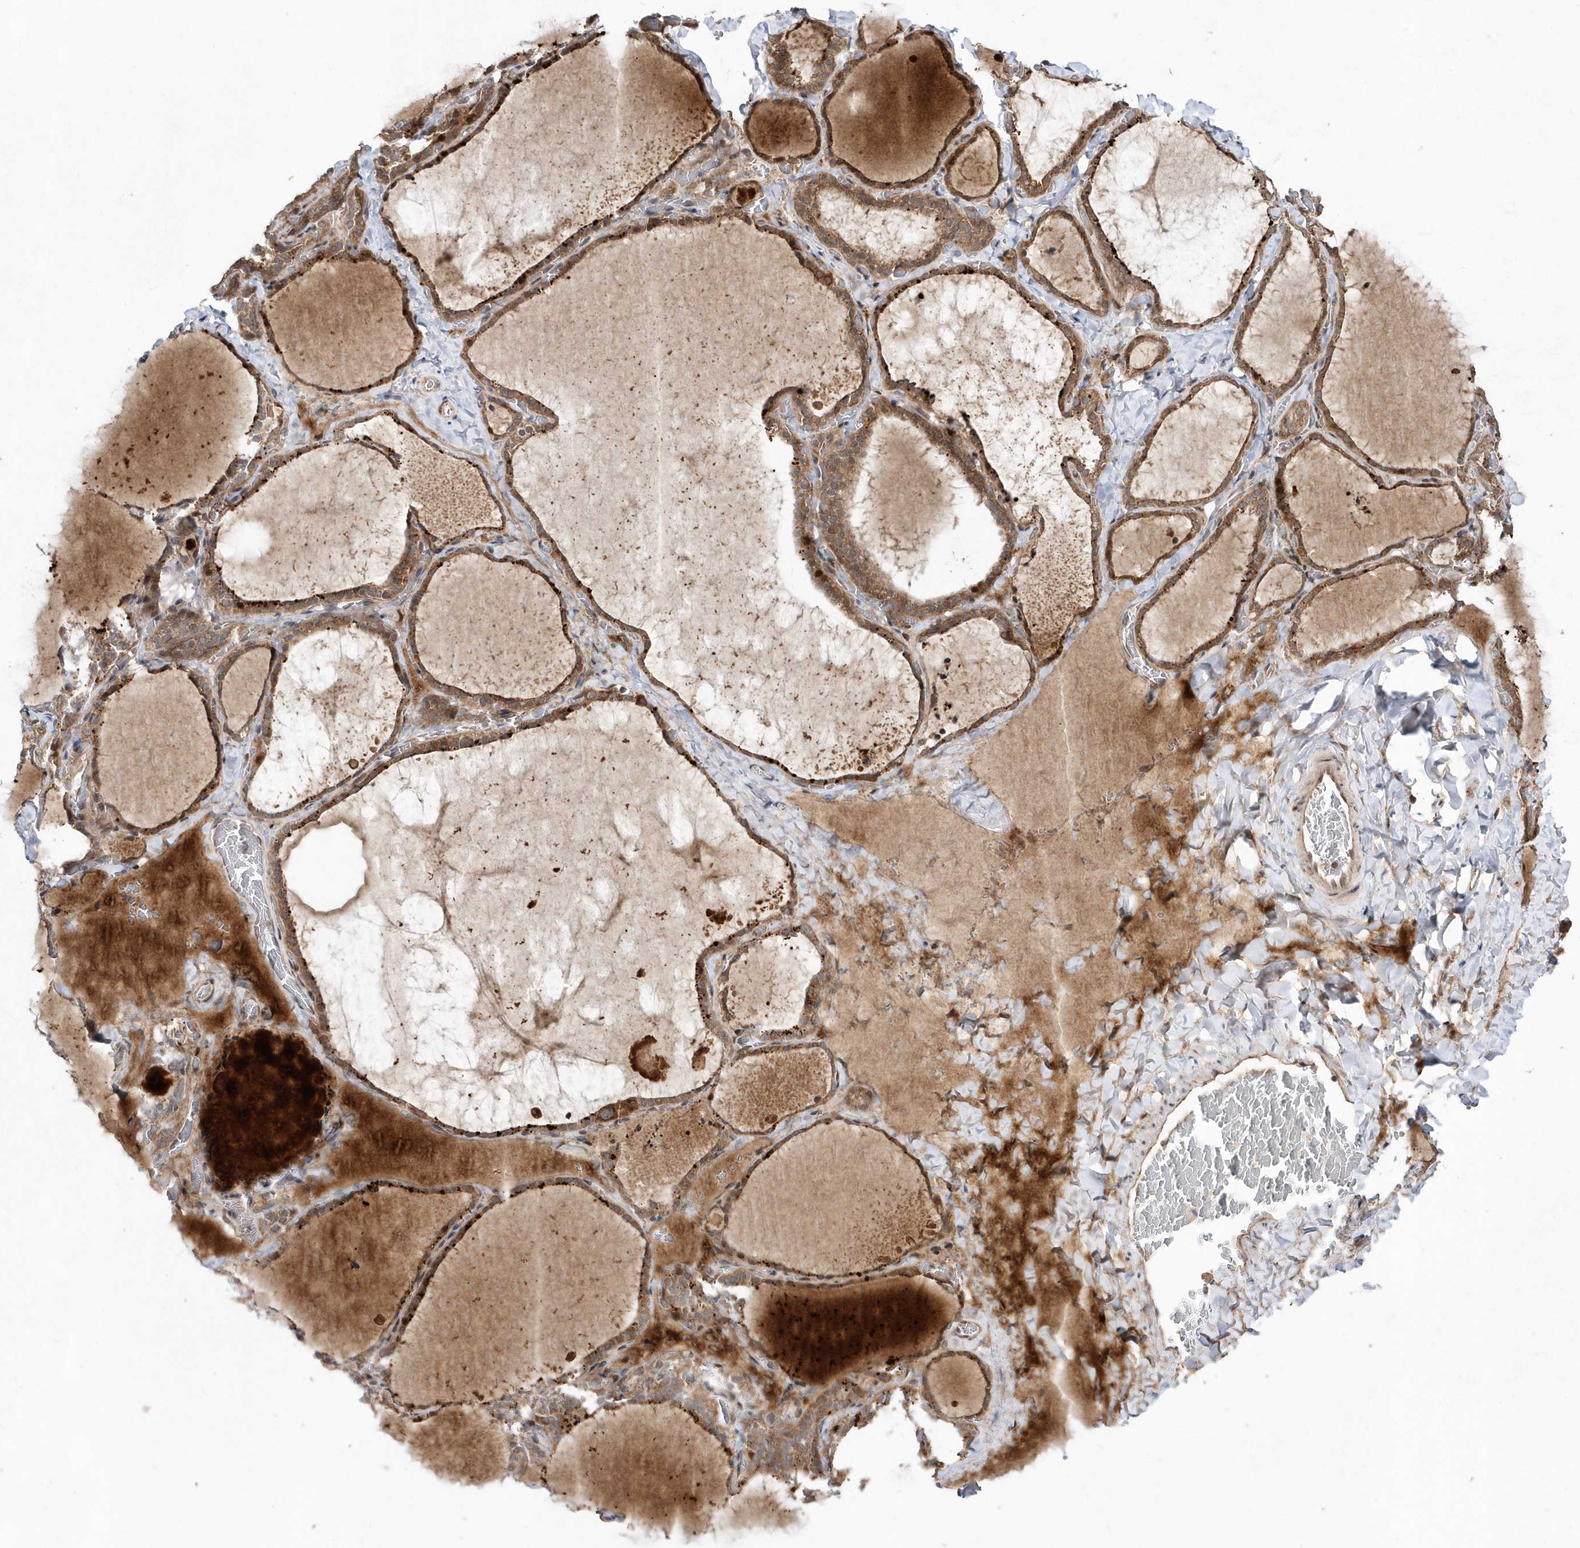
{"staining": {"intensity": "moderate", "quantity": ">75%", "location": "cytoplasmic/membranous,nuclear"}, "tissue": "thyroid gland", "cell_type": "Glandular cells", "image_type": "normal", "snomed": [{"axis": "morphology", "description": "Normal tissue, NOS"}, {"axis": "topography", "description": "Thyroid gland"}], "caption": "Thyroid gland stained with DAB immunohistochemistry exhibits medium levels of moderate cytoplasmic/membranous,nuclear staining in about >75% of glandular cells.", "gene": "DALRD3", "patient": {"sex": "female", "age": 22}}